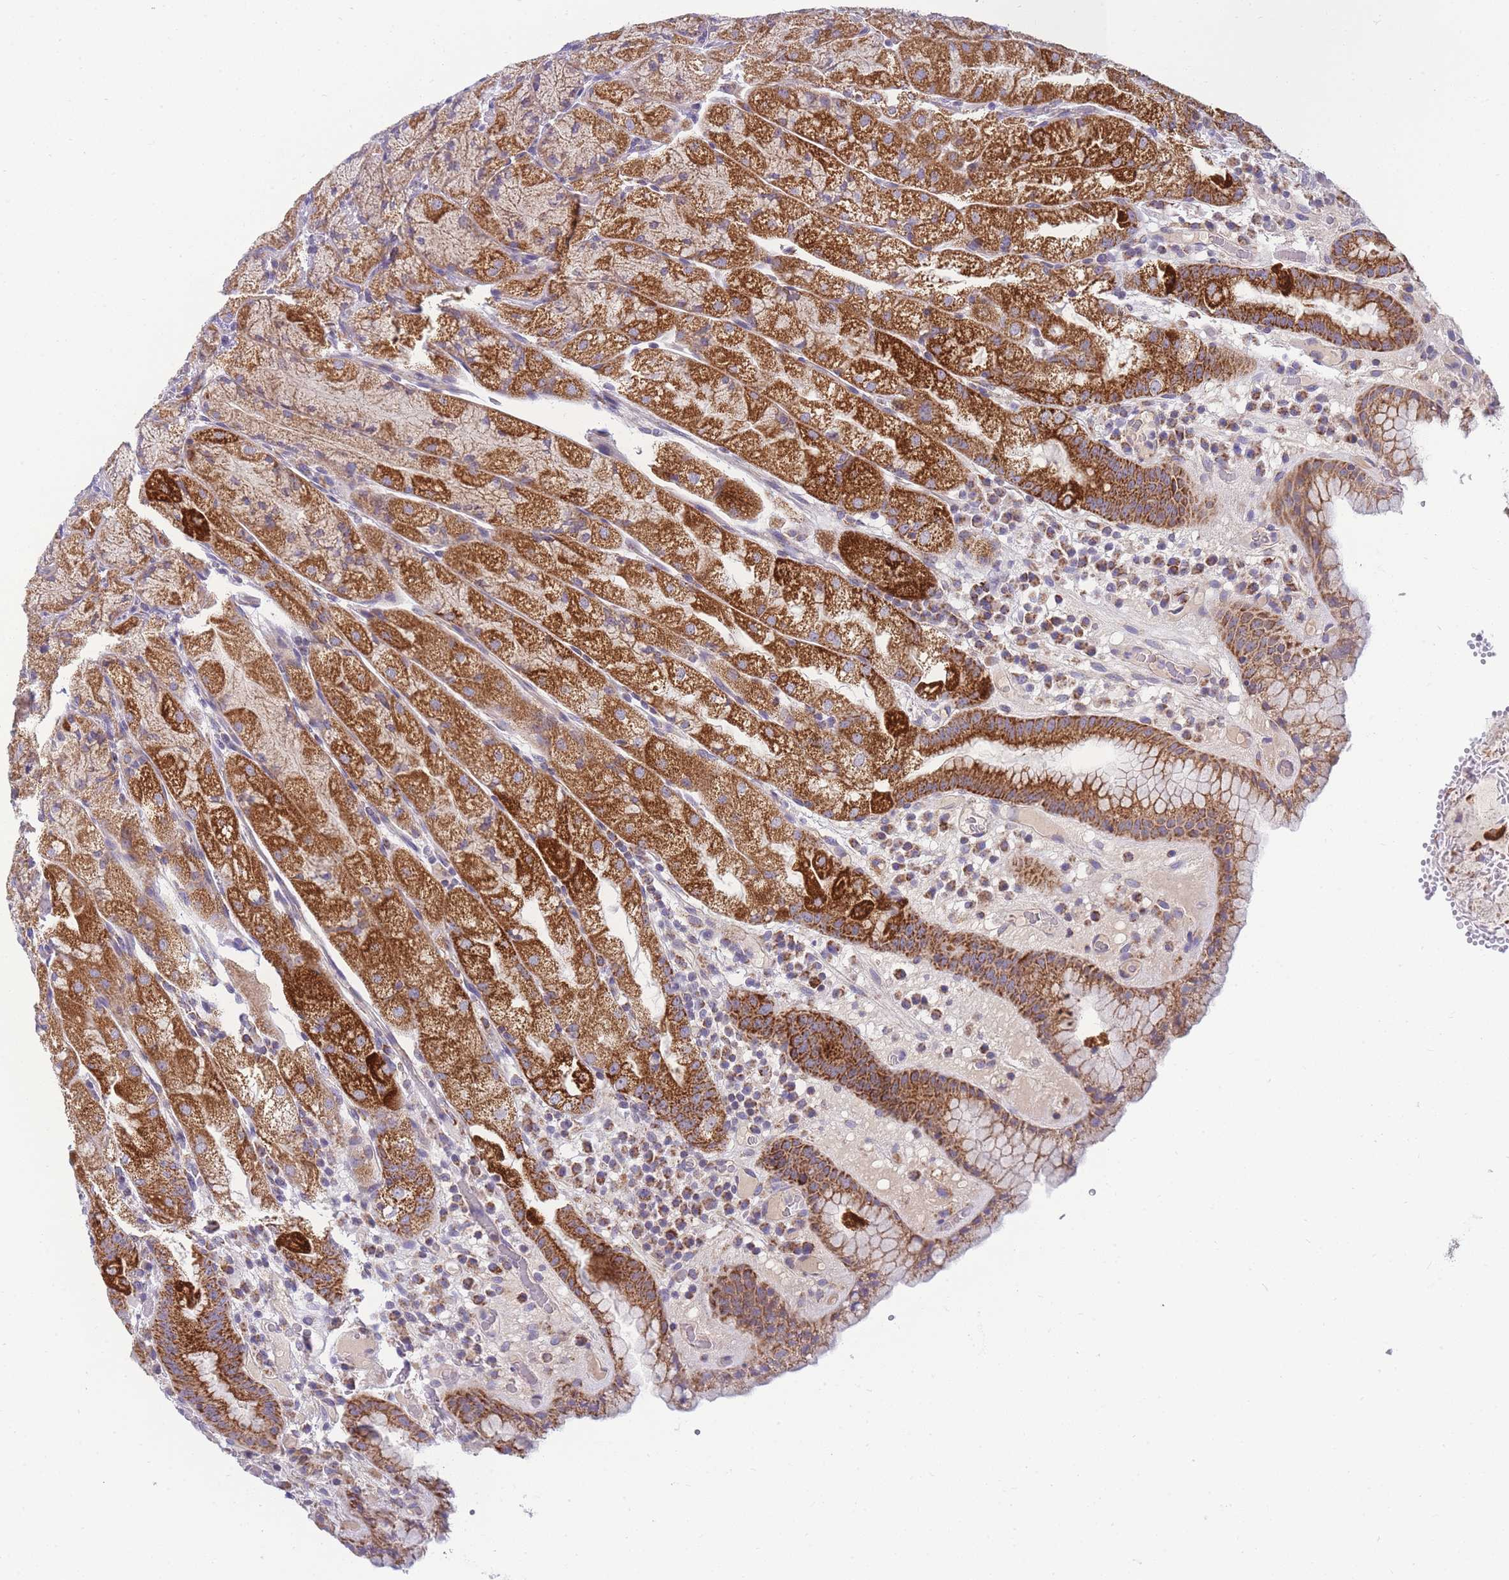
{"staining": {"intensity": "strong", "quantity": "25%-75%", "location": "cytoplasmic/membranous"}, "tissue": "stomach", "cell_type": "Glandular cells", "image_type": "normal", "snomed": [{"axis": "morphology", "description": "Normal tissue, NOS"}, {"axis": "topography", "description": "Stomach, upper"}], "caption": "High-power microscopy captured an immunohistochemistry photomicrograph of benign stomach, revealing strong cytoplasmic/membranous expression in about 25%-75% of glandular cells. The staining is performed using DAB (3,3'-diaminobenzidine) brown chromogen to label protein expression. The nuclei are counter-stained blue using hematoxylin.", "gene": "MRPS11", "patient": {"sex": "male", "age": 52}}